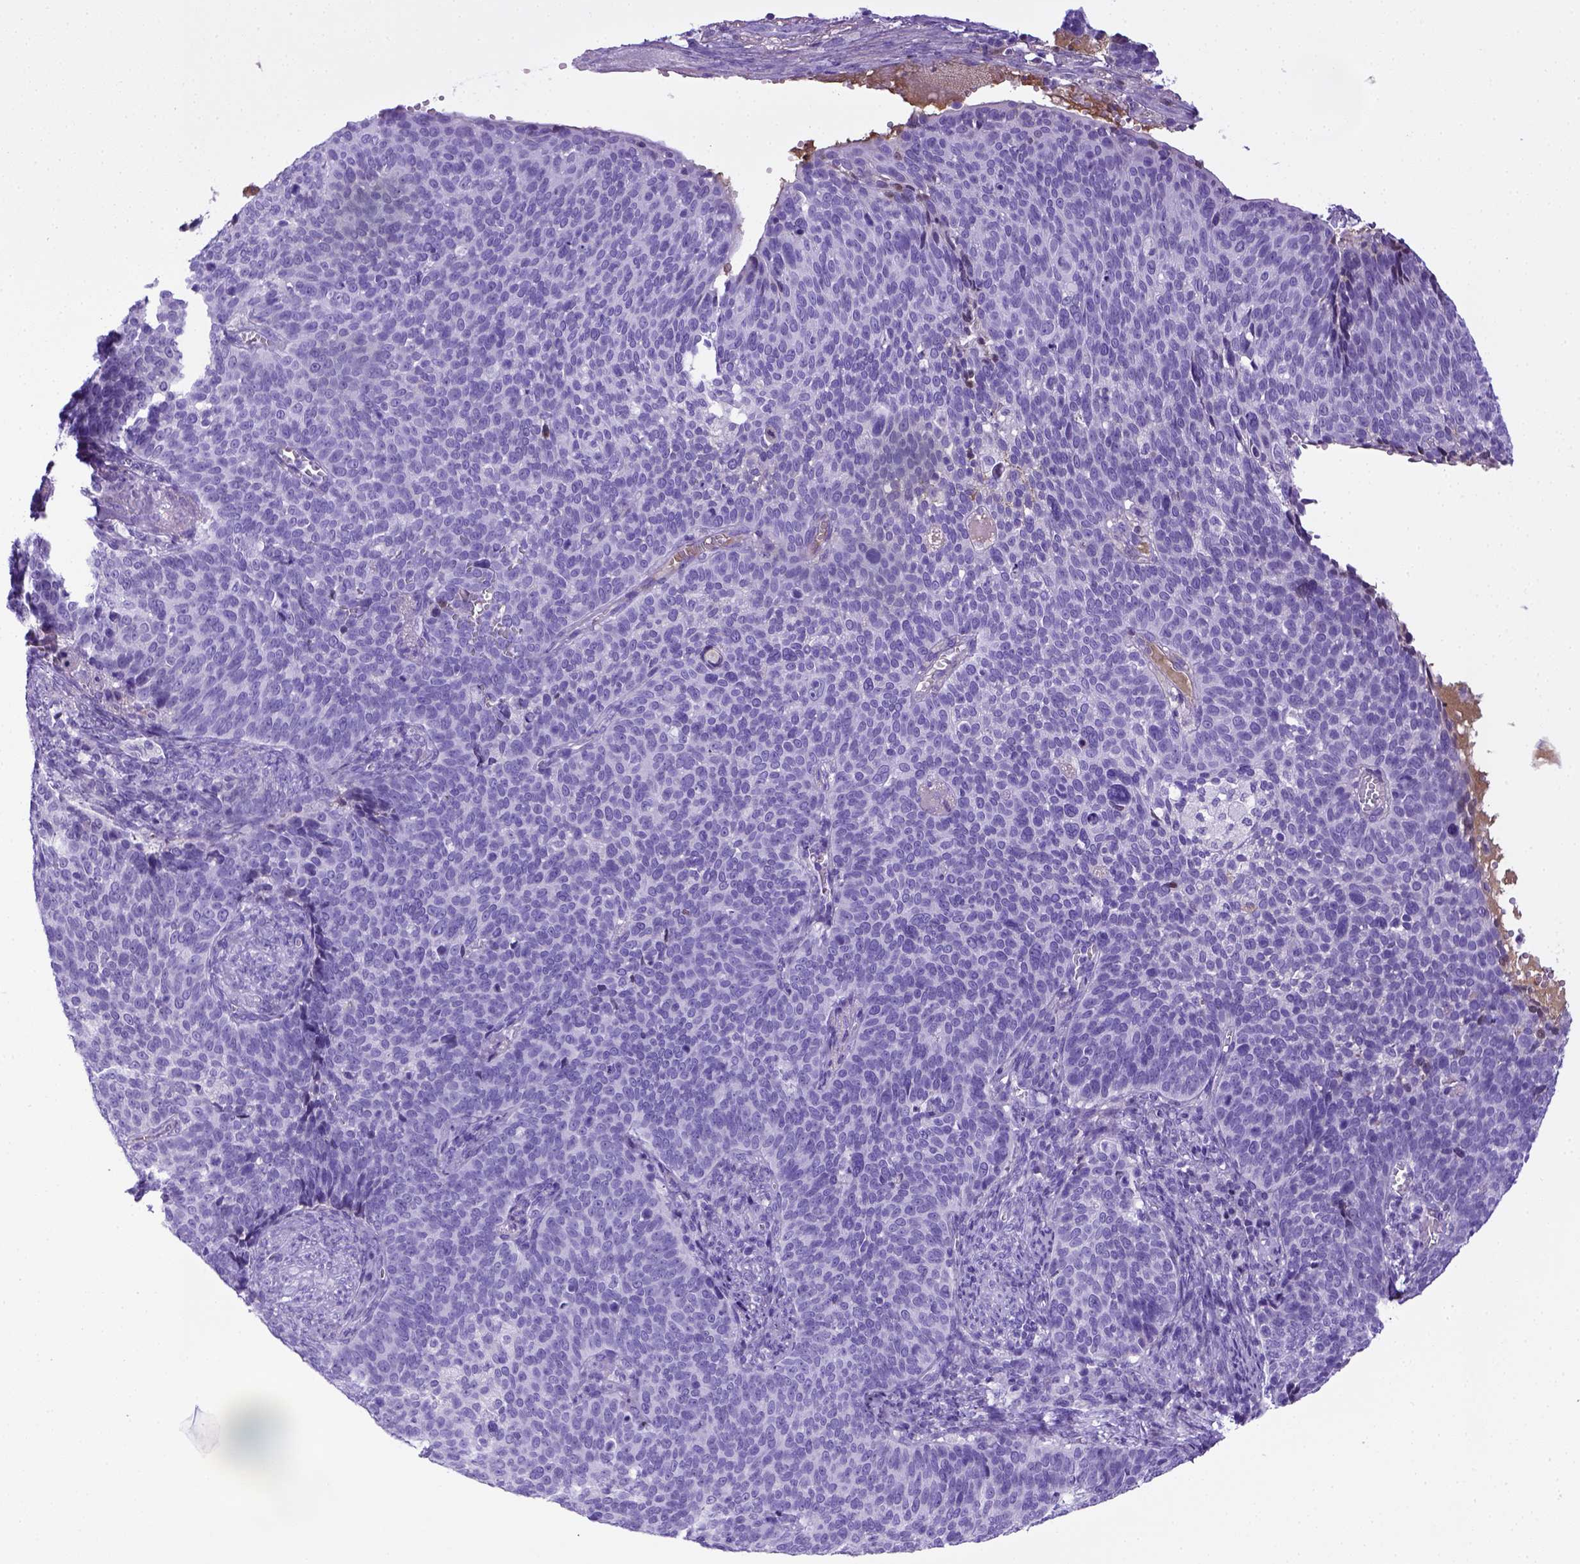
{"staining": {"intensity": "negative", "quantity": "none", "location": "none"}, "tissue": "cervical cancer", "cell_type": "Tumor cells", "image_type": "cancer", "snomed": [{"axis": "morphology", "description": "Normal tissue, NOS"}, {"axis": "morphology", "description": "Squamous cell carcinoma, NOS"}, {"axis": "topography", "description": "Cervix"}], "caption": "Micrograph shows no significant protein positivity in tumor cells of cervical cancer.", "gene": "ITIH4", "patient": {"sex": "female", "age": 39}}